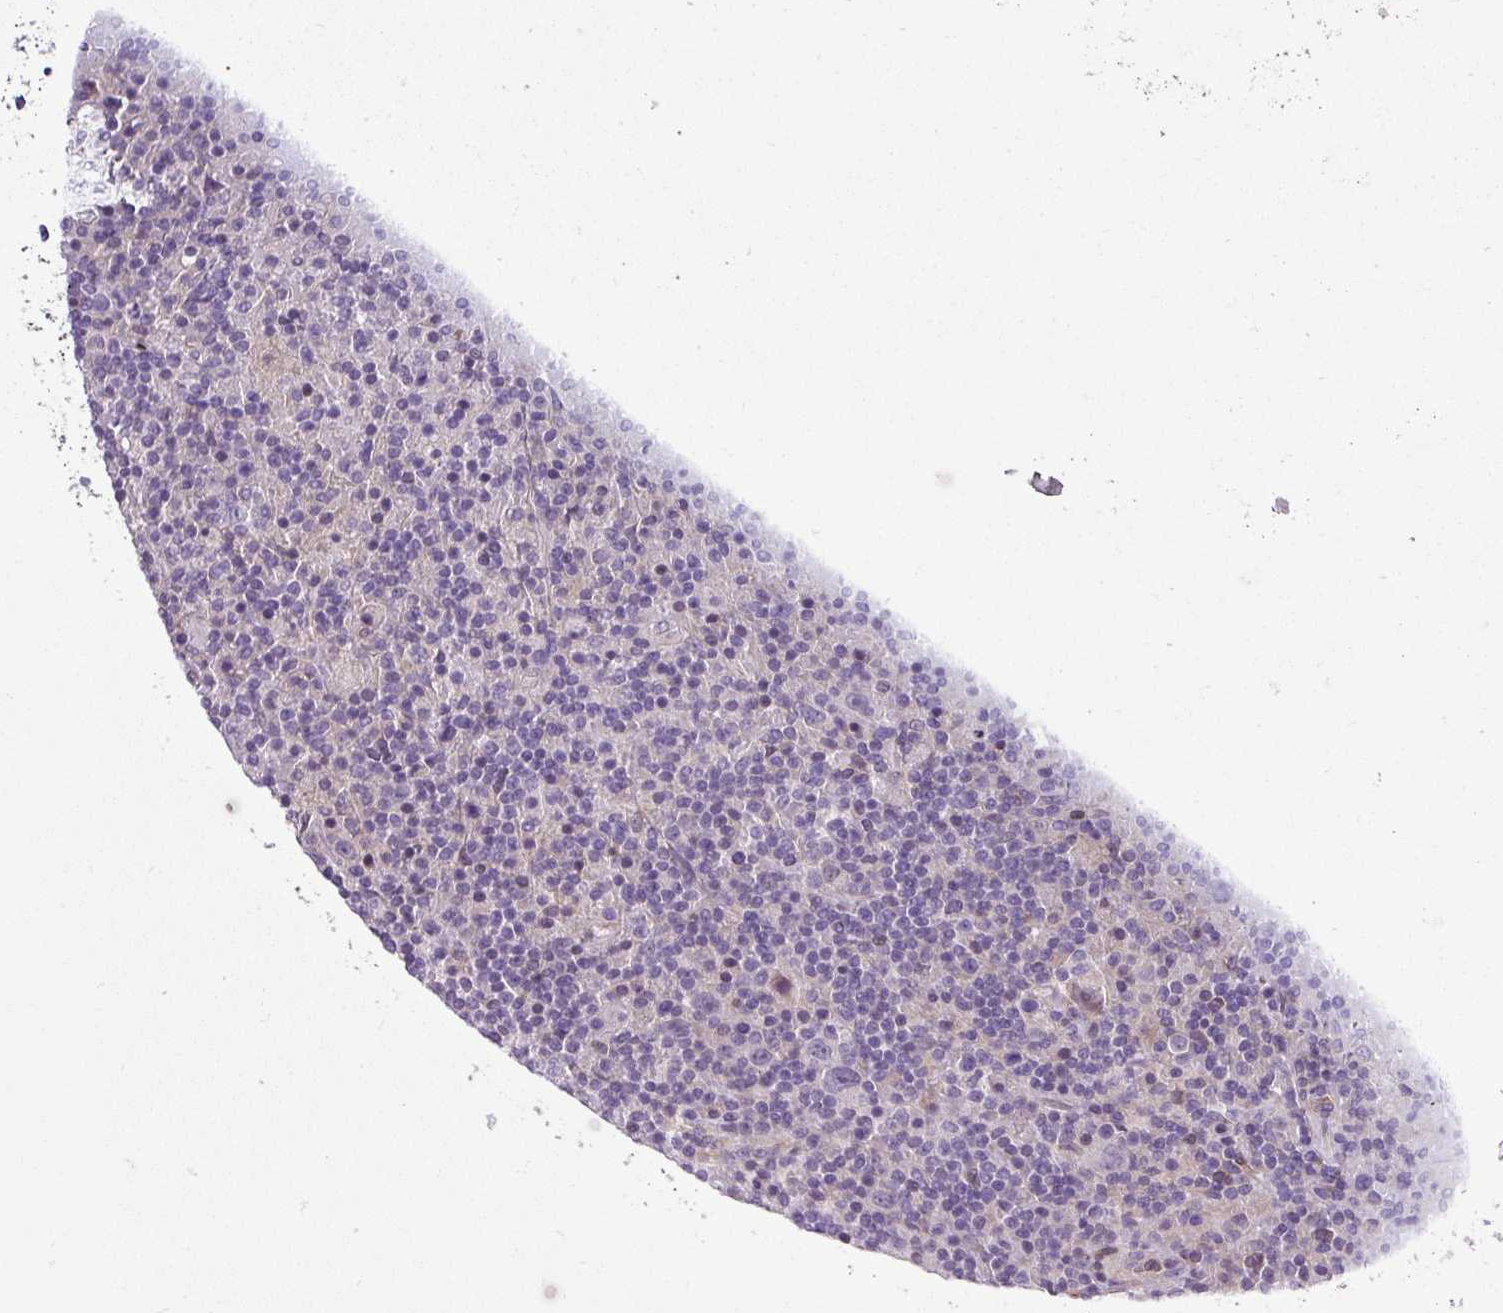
{"staining": {"intensity": "negative", "quantity": "none", "location": "none"}, "tissue": "lymphoma", "cell_type": "Tumor cells", "image_type": "cancer", "snomed": [{"axis": "morphology", "description": "Hodgkin's disease, NOS"}, {"axis": "topography", "description": "Lymph node"}], "caption": "Immunohistochemistry micrograph of human Hodgkin's disease stained for a protein (brown), which exhibits no positivity in tumor cells. (Immunohistochemistry (ihc), brightfield microscopy, high magnification).", "gene": "NBEAL2", "patient": {"sex": "male", "age": 70}}